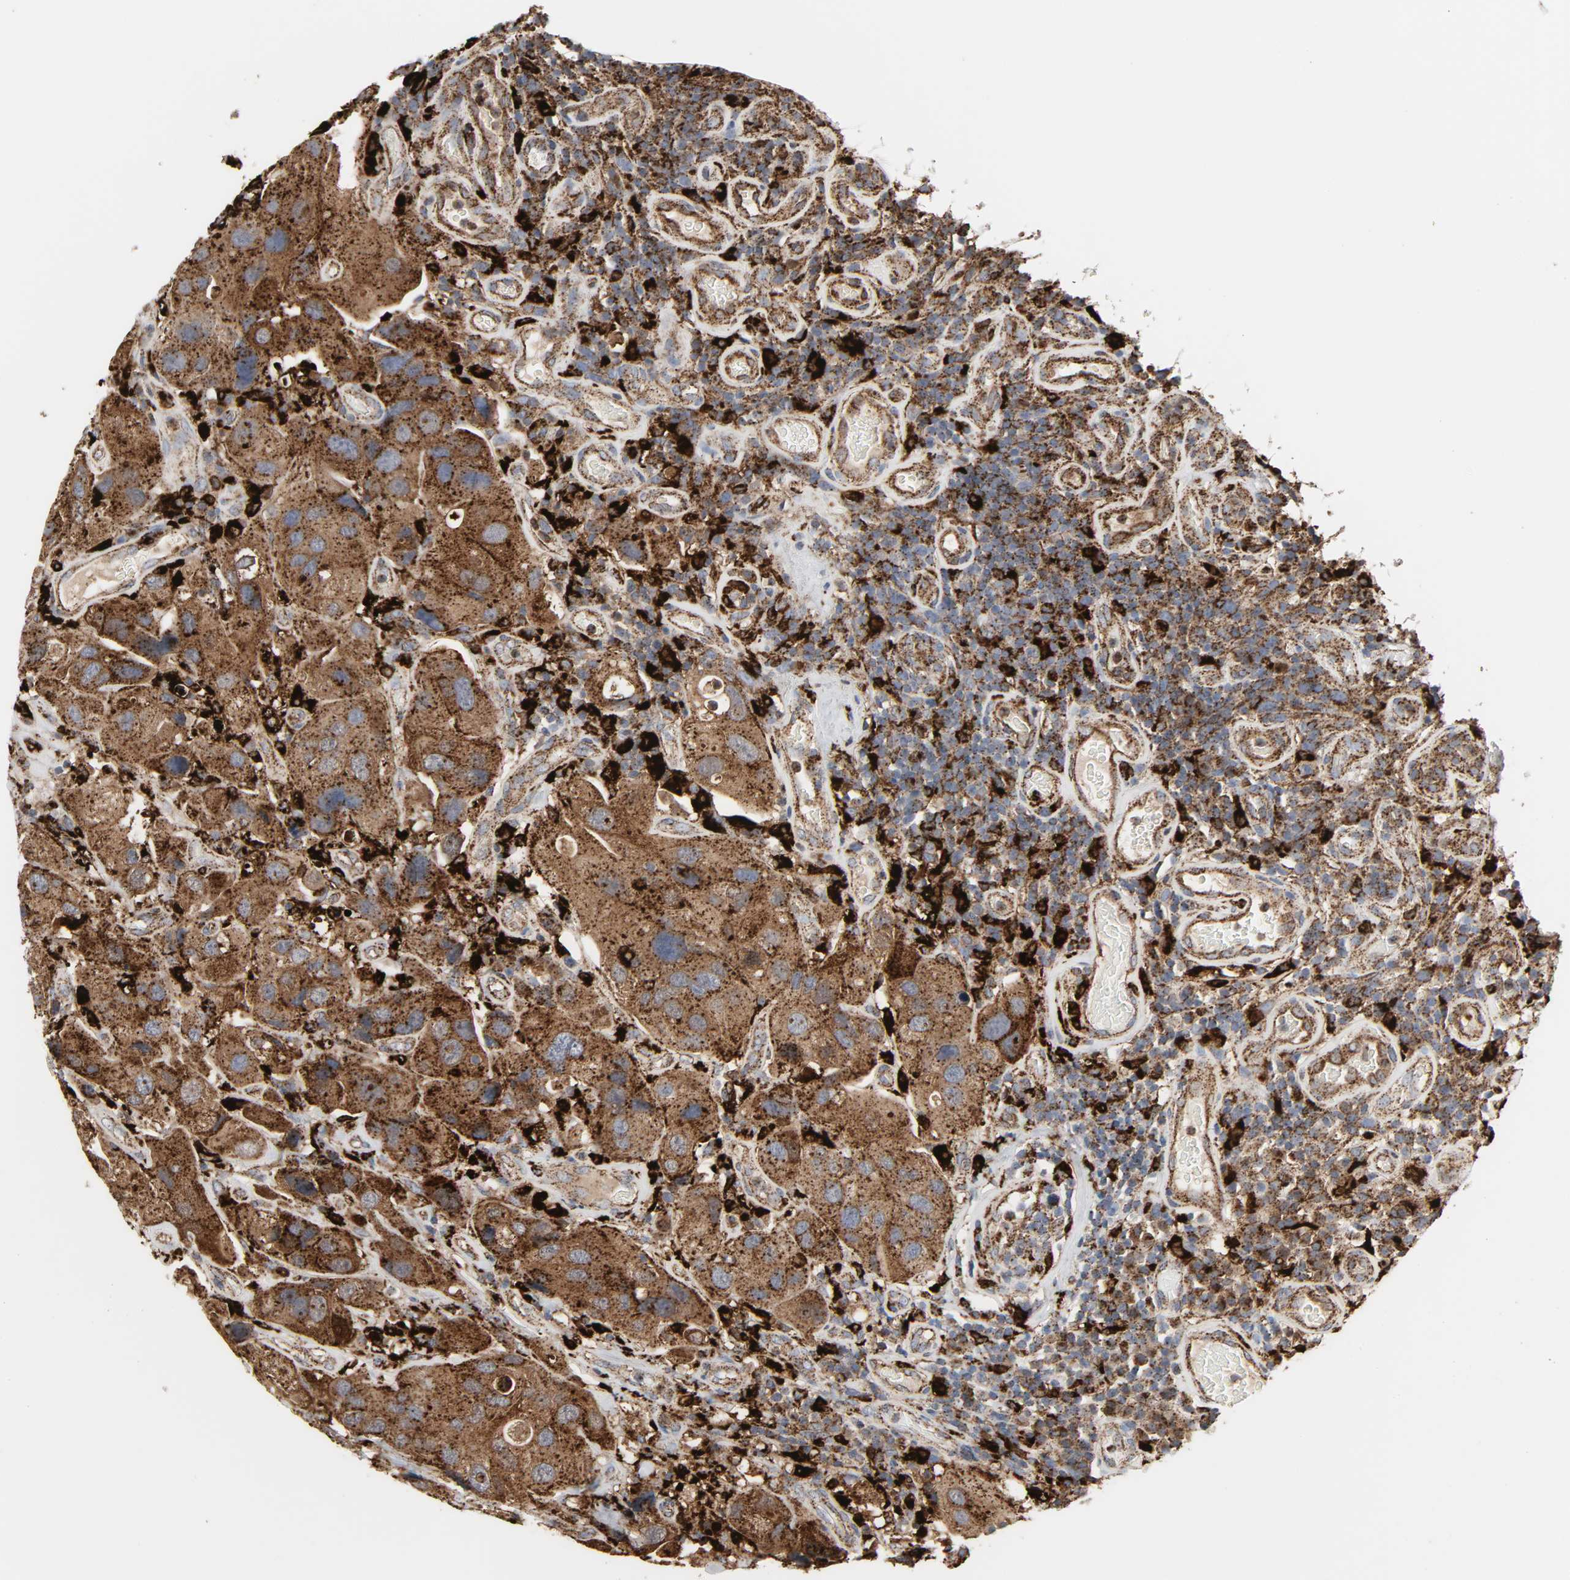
{"staining": {"intensity": "strong", "quantity": ">75%", "location": "cytoplasmic/membranous"}, "tissue": "urothelial cancer", "cell_type": "Tumor cells", "image_type": "cancer", "snomed": [{"axis": "morphology", "description": "Urothelial carcinoma, High grade"}, {"axis": "topography", "description": "Urinary bladder"}], "caption": "Protein analysis of urothelial cancer tissue shows strong cytoplasmic/membranous expression in about >75% of tumor cells.", "gene": "PSAP", "patient": {"sex": "female", "age": 64}}